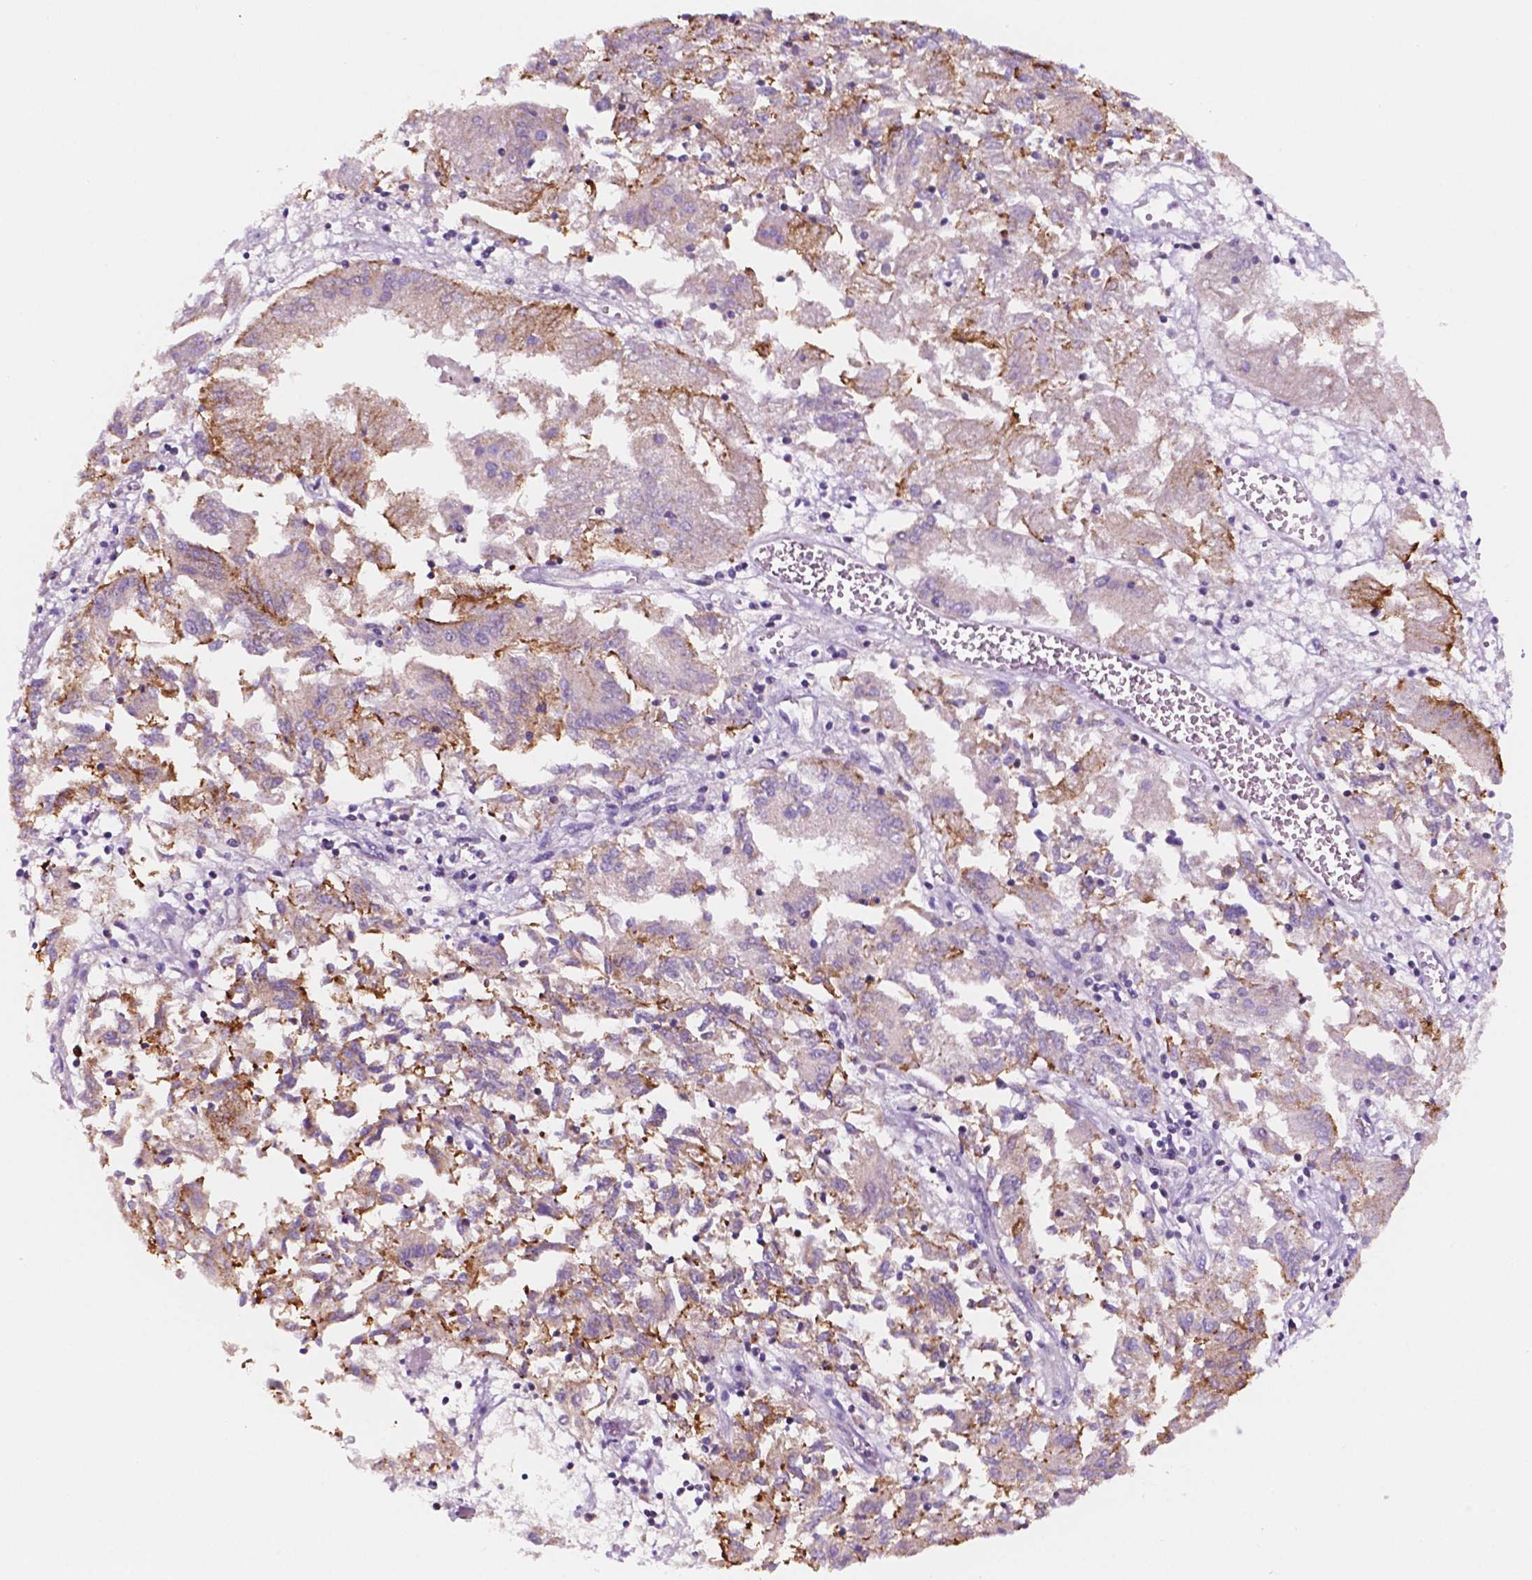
{"staining": {"intensity": "moderate", "quantity": ">75%", "location": "cytoplasmic/membranous"}, "tissue": "endometrial cancer", "cell_type": "Tumor cells", "image_type": "cancer", "snomed": [{"axis": "morphology", "description": "Adenocarcinoma, NOS"}, {"axis": "topography", "description": "Endometrium"}], "caption": "A micrograph showing moderate cytoplasmic/membranous staining in approximately >75% of tumor cells in adenocarcinoma (endometrial), as visualized by brown immunohistochemical staining.", "gene": "GEMIN4", "patient": {"sex": "female", "age": 54}}